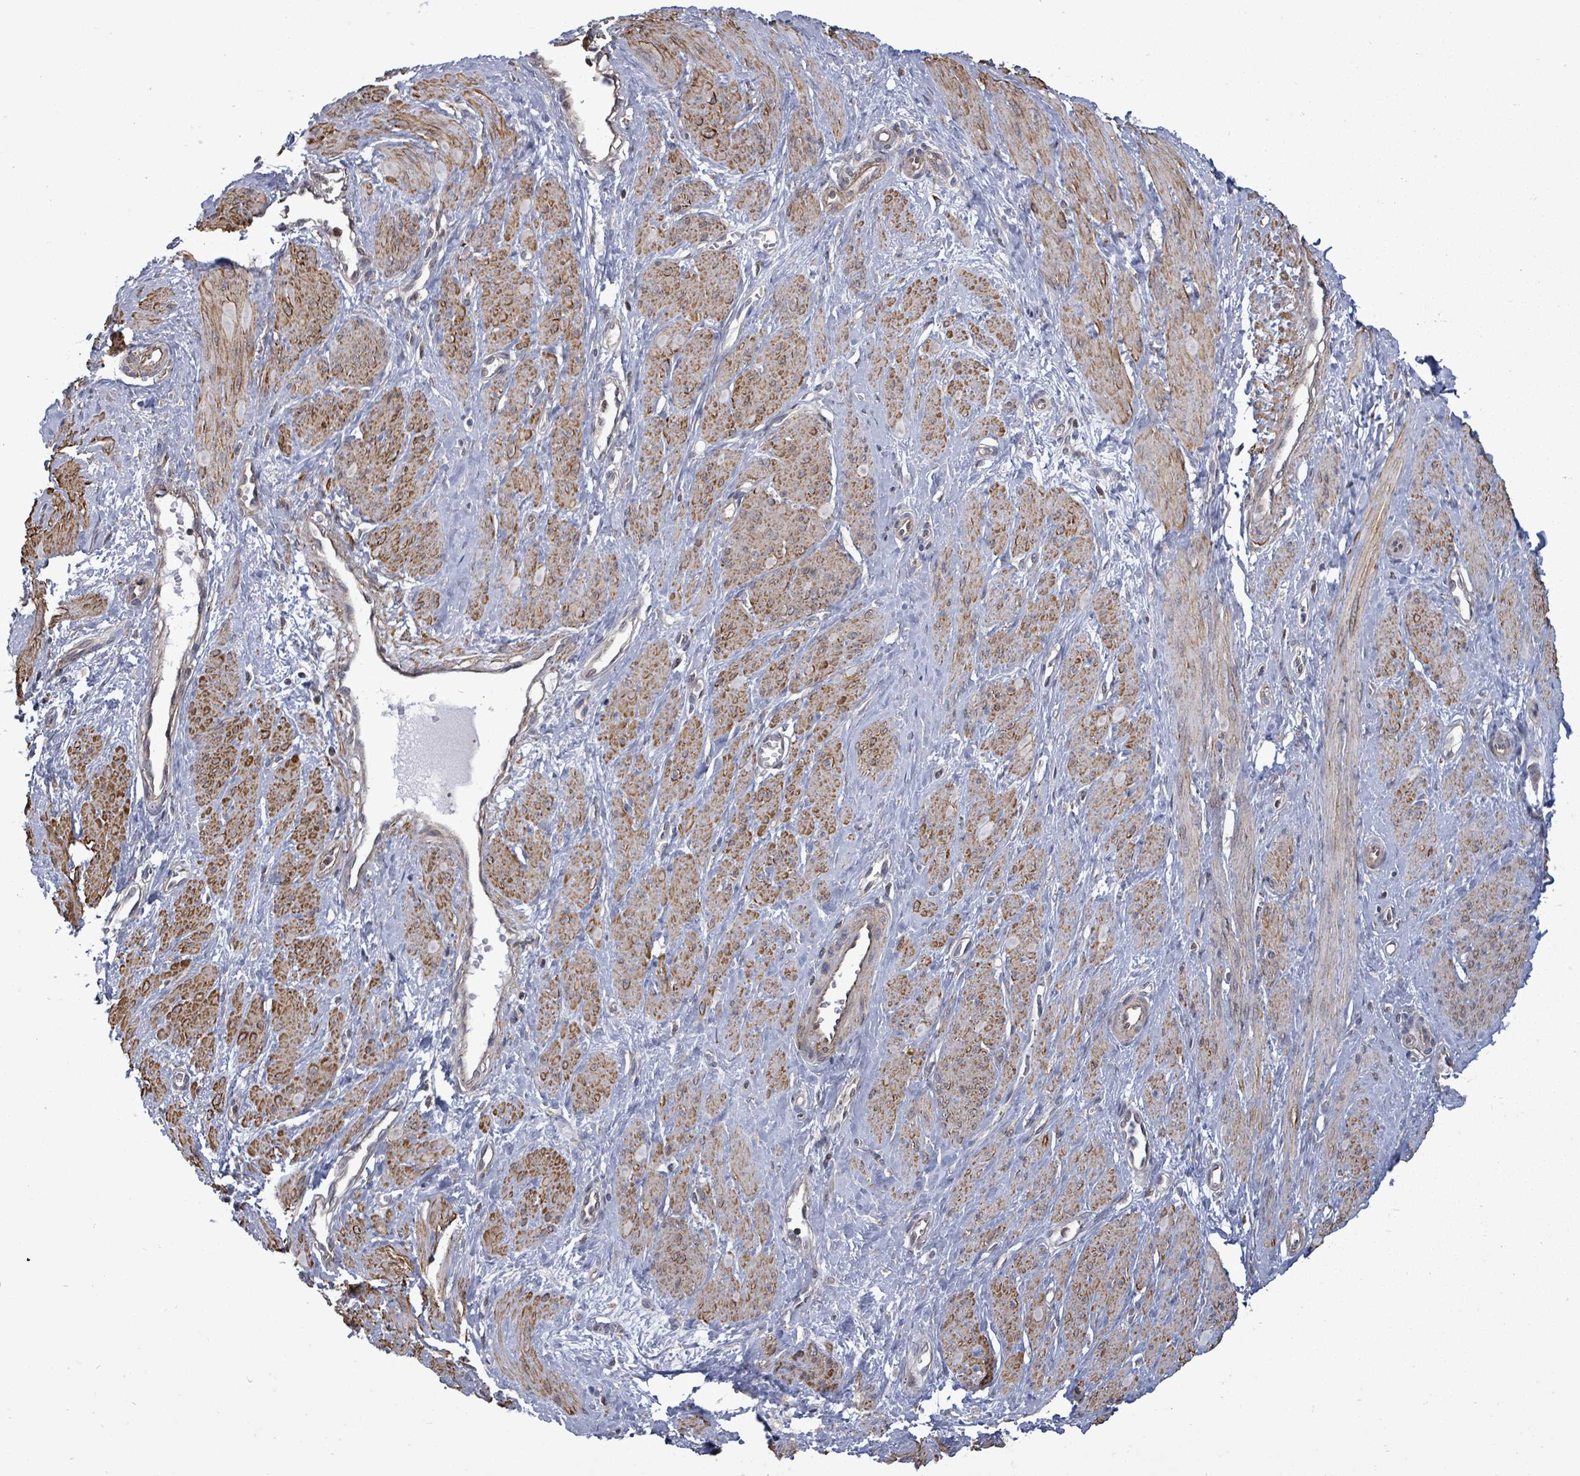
{"staining": {"intensity": "moderate", "quantity": ">75%", "location": "cytoplasmic/membranous"}, "tissue": "smooth muscle", "cell_type": "Smooth muscle cells", "image_type": "normal", "snomed": [{"axis": "morphology", "description": "Normal tissue, NOS"}, {"axis": "topography", "description": "Smooth muscle"}, {"axis": "topography", "description": "Uterus"}], "caption": "Protein staining demonstrates moderate cytoplasmic/membranous positivity in approximately >75% of smooth muscle cells in unremarkable smooth muscle. The staining was performed using DAB, with brown indicating positive protein expression. Nuclei are stained blue with hematoxylin.", "gene": "PAPSS1", "patient": {"sex": "female", "age": 39}}